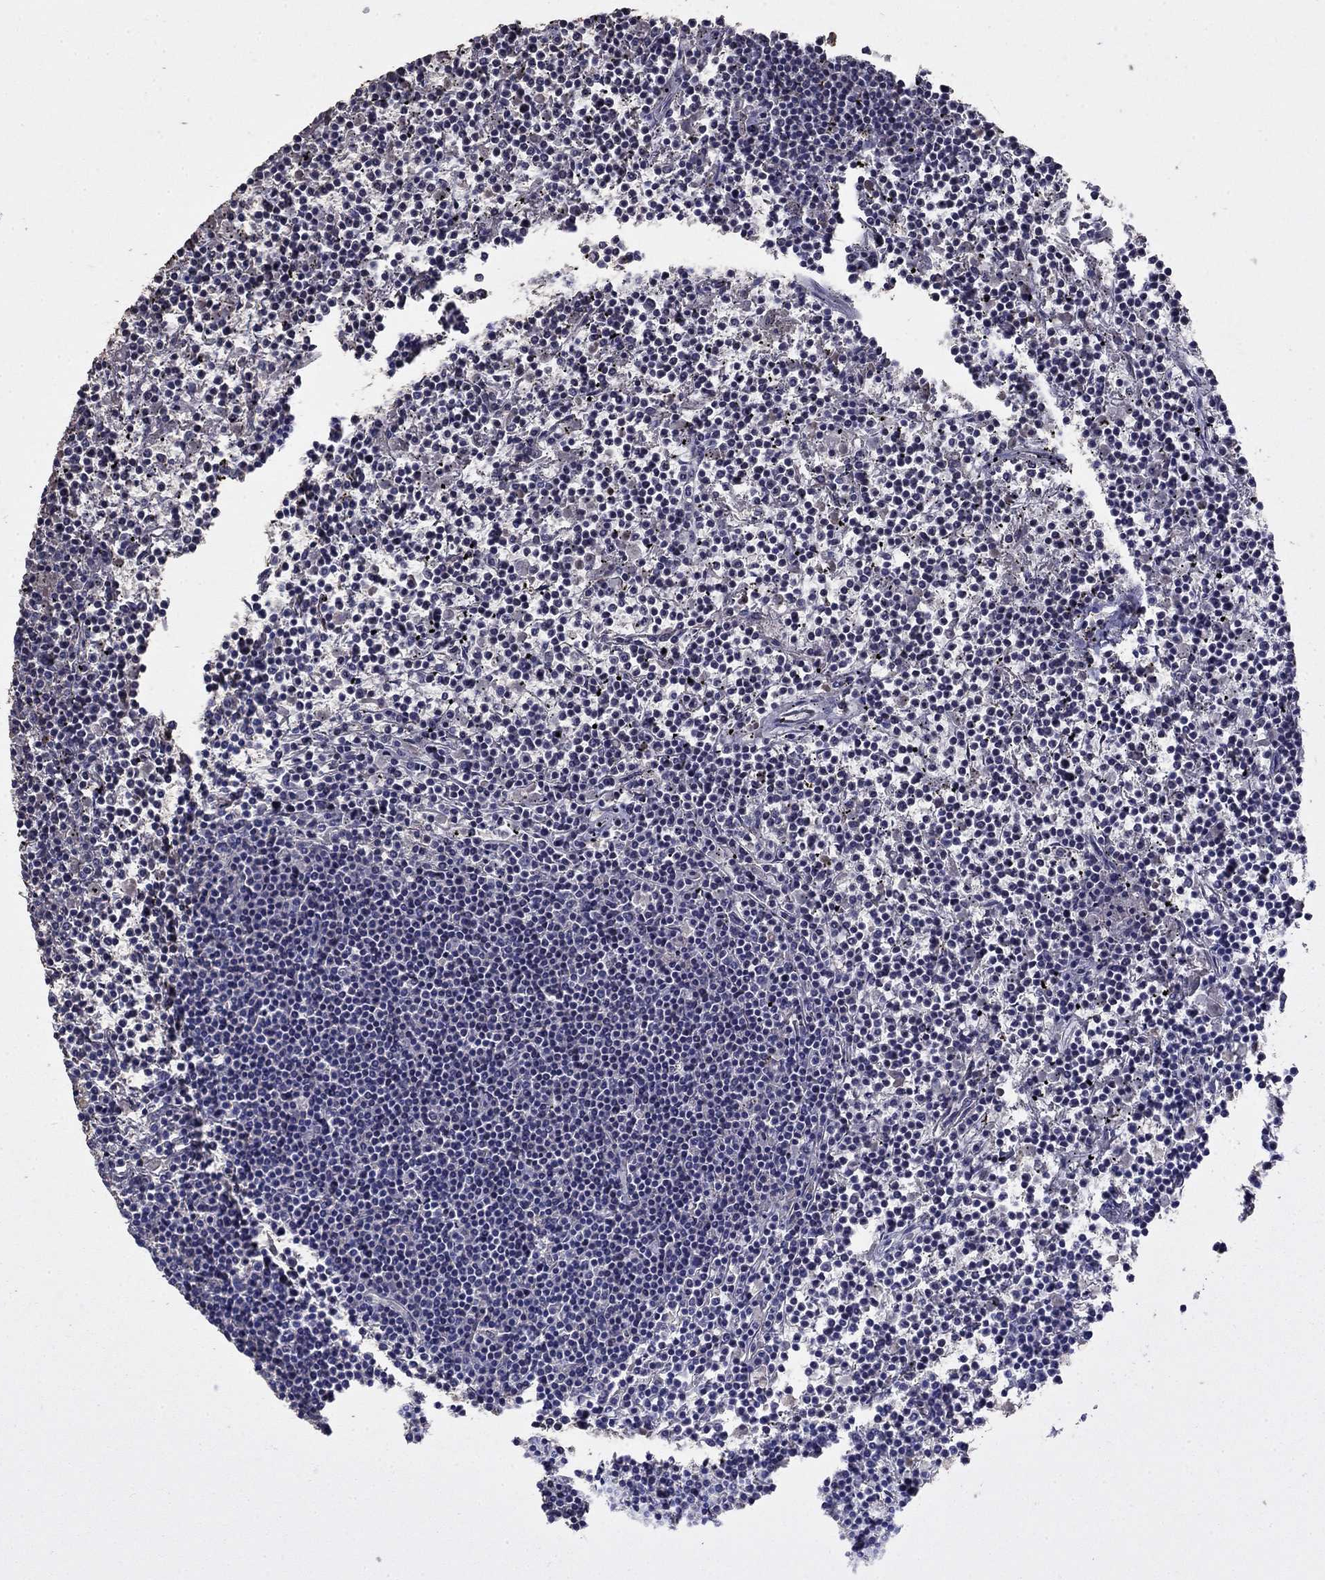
{"staining": {"intensity": "negative", "quantity": "none", "location": "none"}, "tissue": "lymphoma", "cell_type": "Tumor cells", "image_type": "cancer", "snomed": [{"axis": "morphology", "description": "Malignant lymphoma, non-Hodgkin's type, Low grade"}, {"axis": "topography", "description": "Spleen"}], "caption": "IHC of human malignant lymphoma, non-Hodgkin's type (low-grade) reveals no expression in tumor cells.", "gene": "FLNC", "patient": {"sex": "female", "age": 19}}